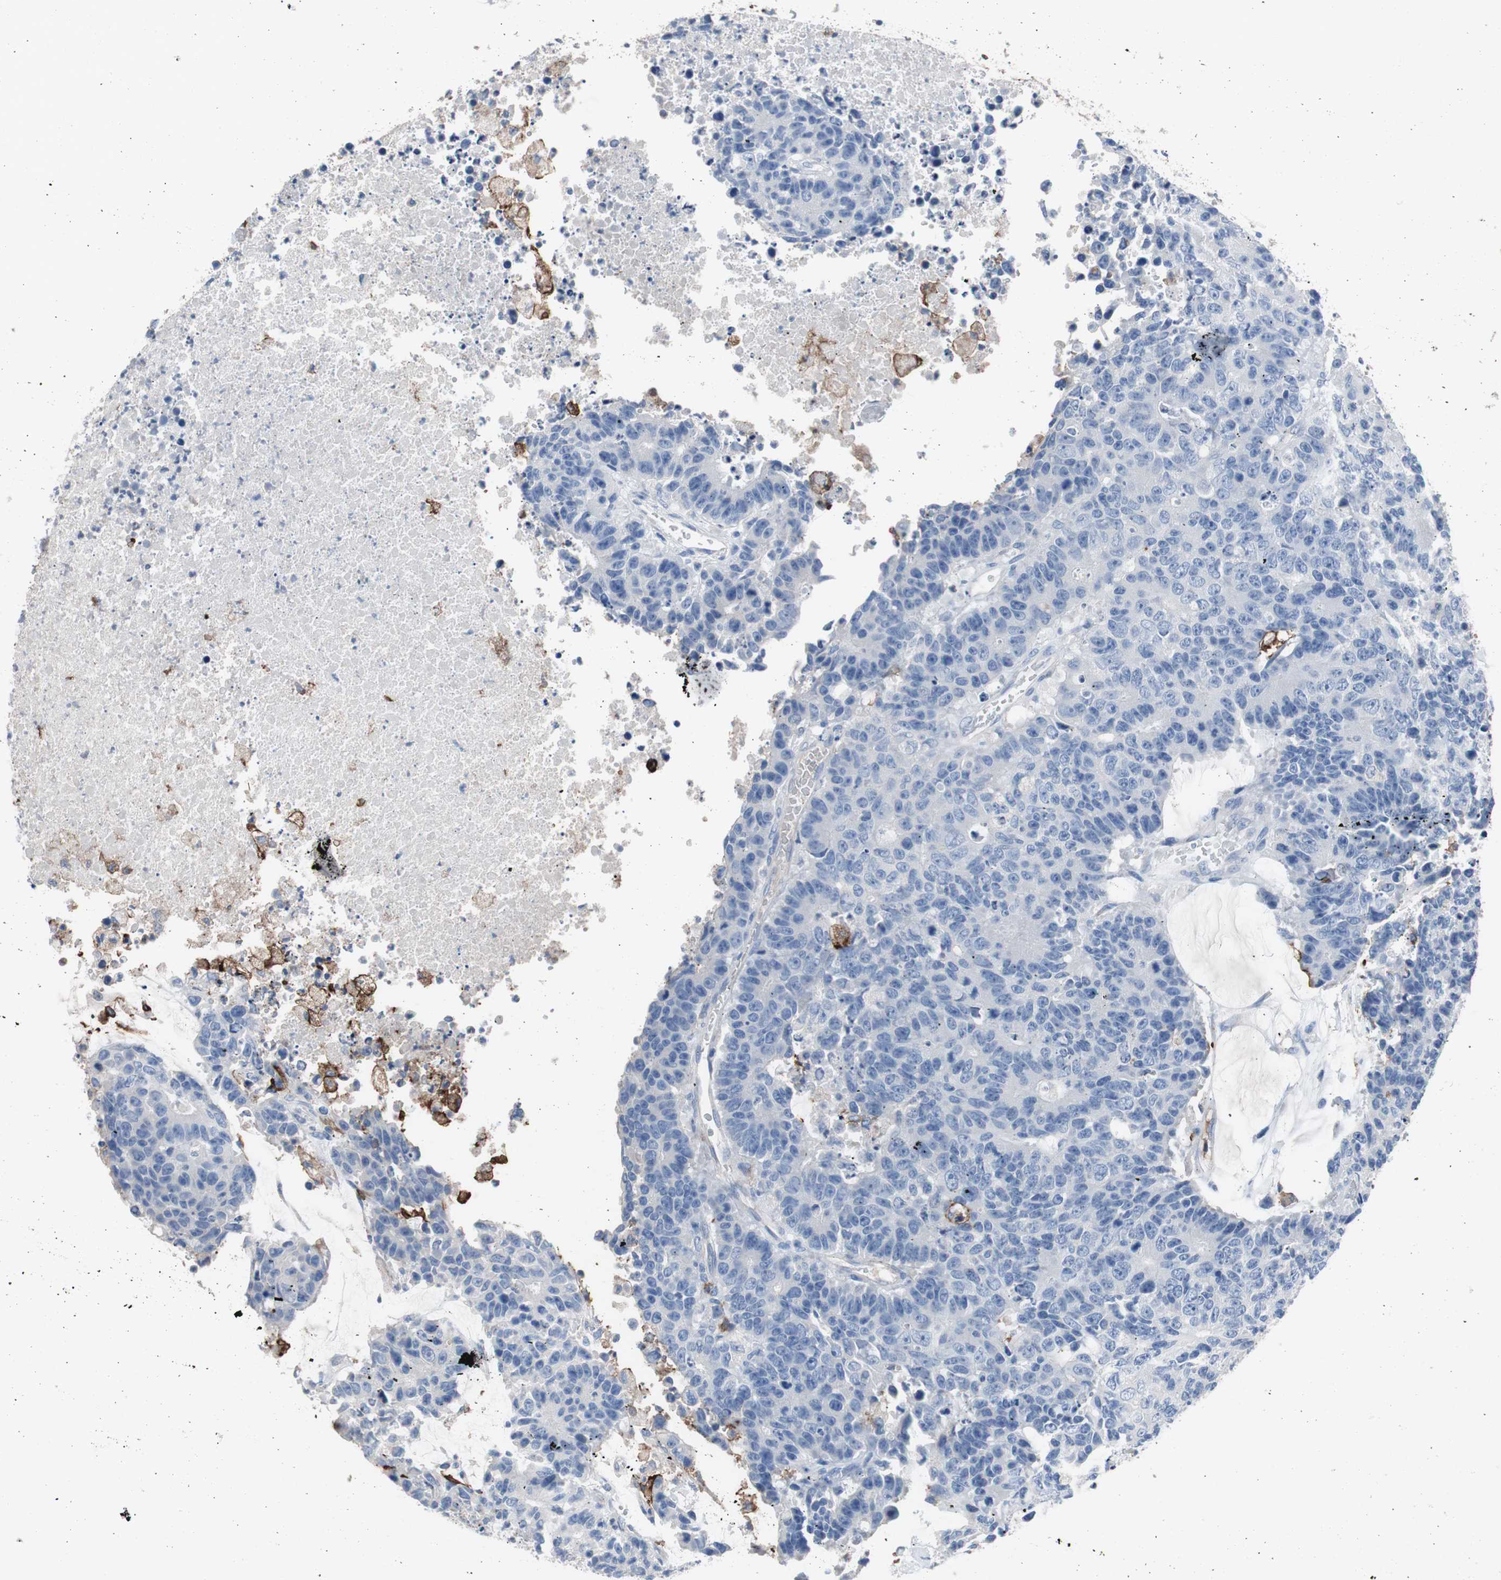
{"staining": {"intensity": "negative", "quantity": "none", "location": "none"}, "tissue": "colorectal cancer", "cell_type": "Tumor cells", "image_type": "cancer", "snomed": [{"axis": "morphology", "description": "Adenocarcinoma, NOS"}, {"axis": "topography", "description": "Colon"}], "caption": "DAB immunohistochemical staining of human colorectal adenocarcinoma displays no significant positivity in tumor cells.", "gene": "FCGR2B", "patient": {"sex": "female", "age": 86}}